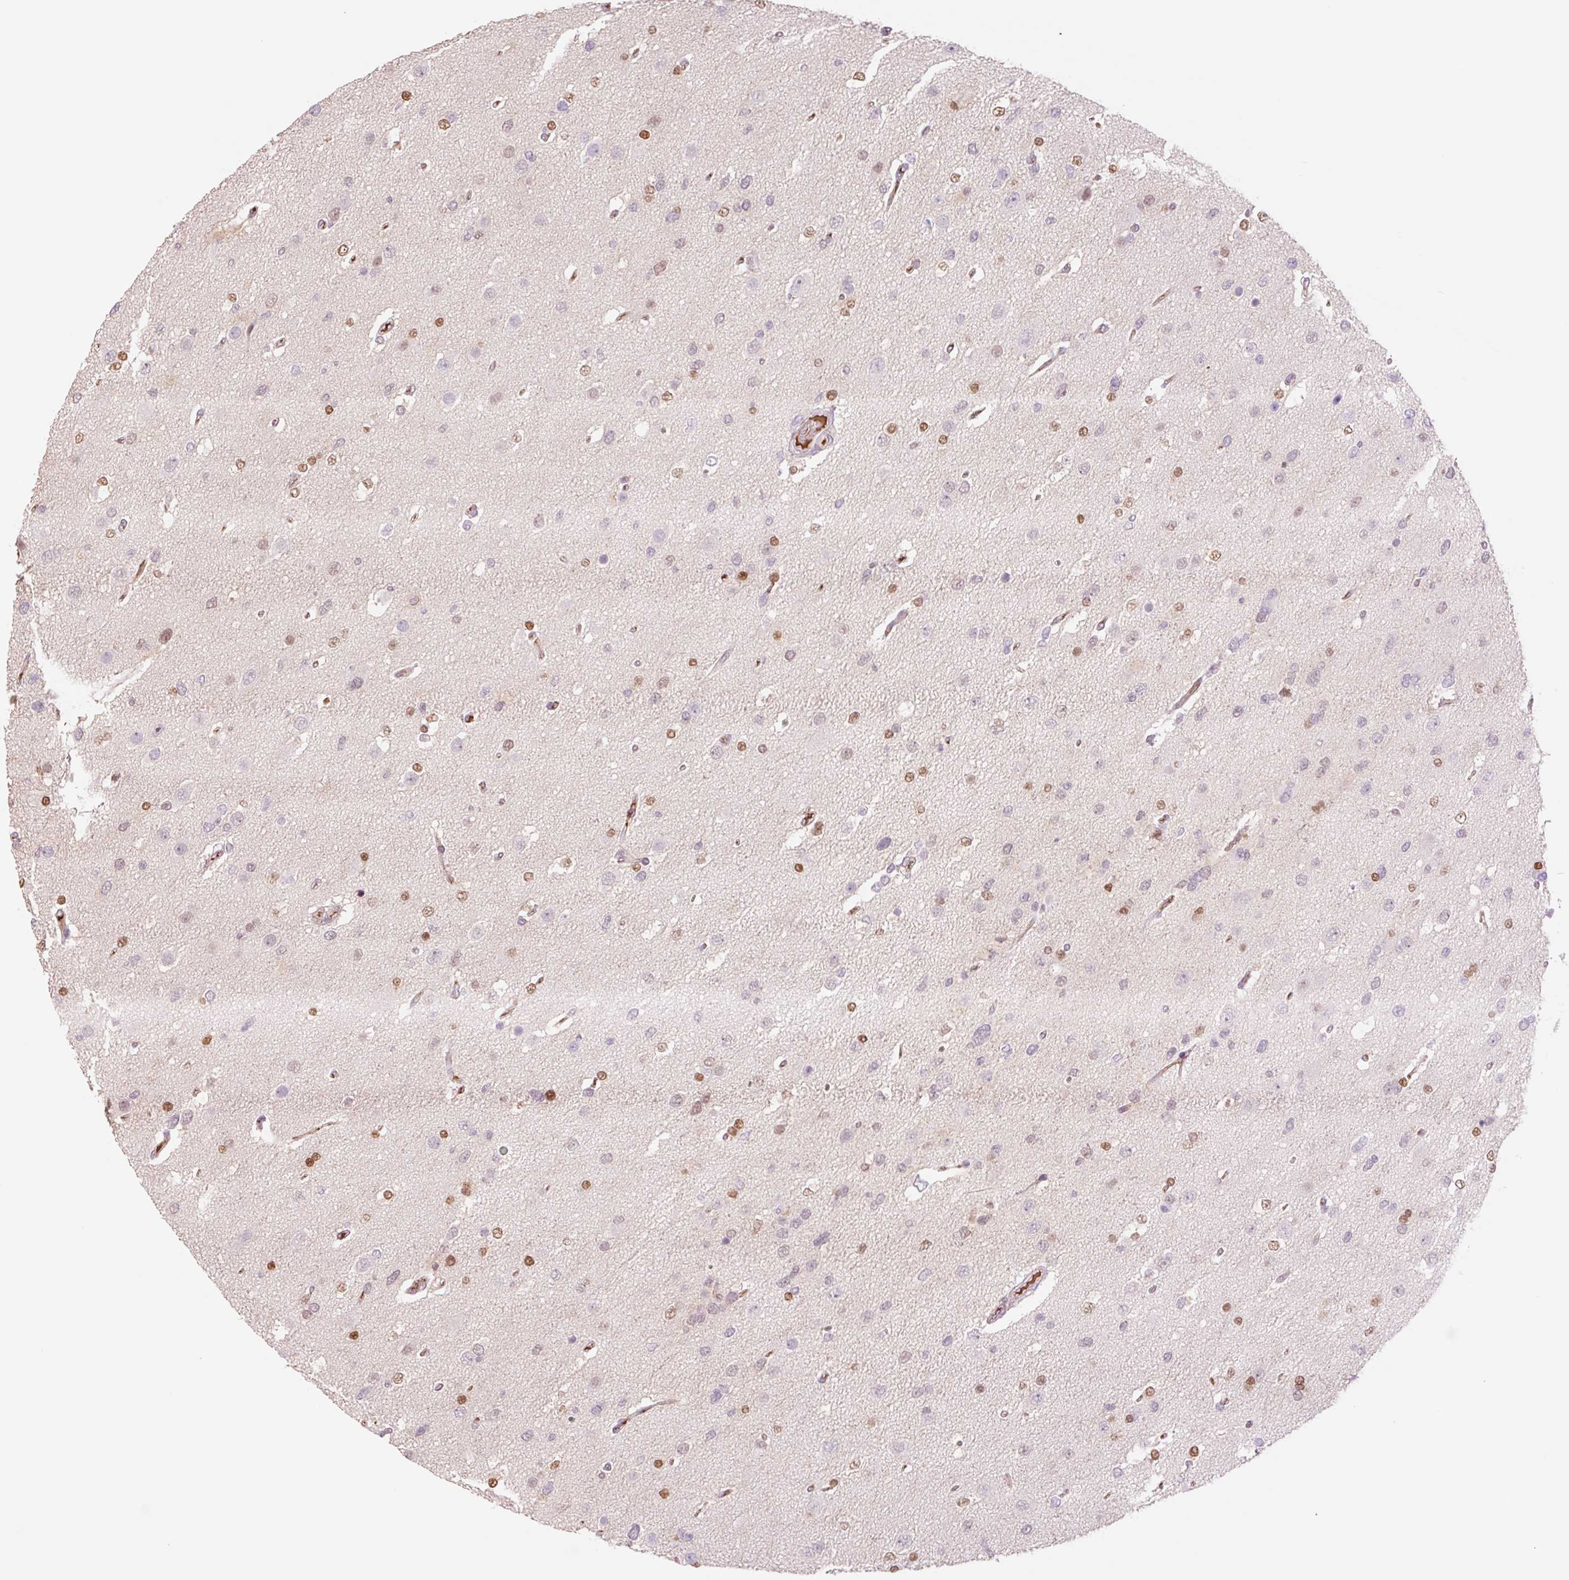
{"staining": {"intensity": "moderate", "quantity": "25%-75%", "location": "nuclear"}, "tissue": "glioma", "cell_type": "Tumor cells", "image_type": "cancer", "snomed": [{"axis": "morphology", "description": "Glioma, malignant, High grade"}, {"axis": "topography", "description": "Brain"}], "caption": "Malignant high-grade glioma was stained to show a protein in brown. There is medium levels of moderate nuclear expression in about 25%-75% of tumor cells.", "gene": "HEBP1", "patient": {"sex": "male", "age": 53}}